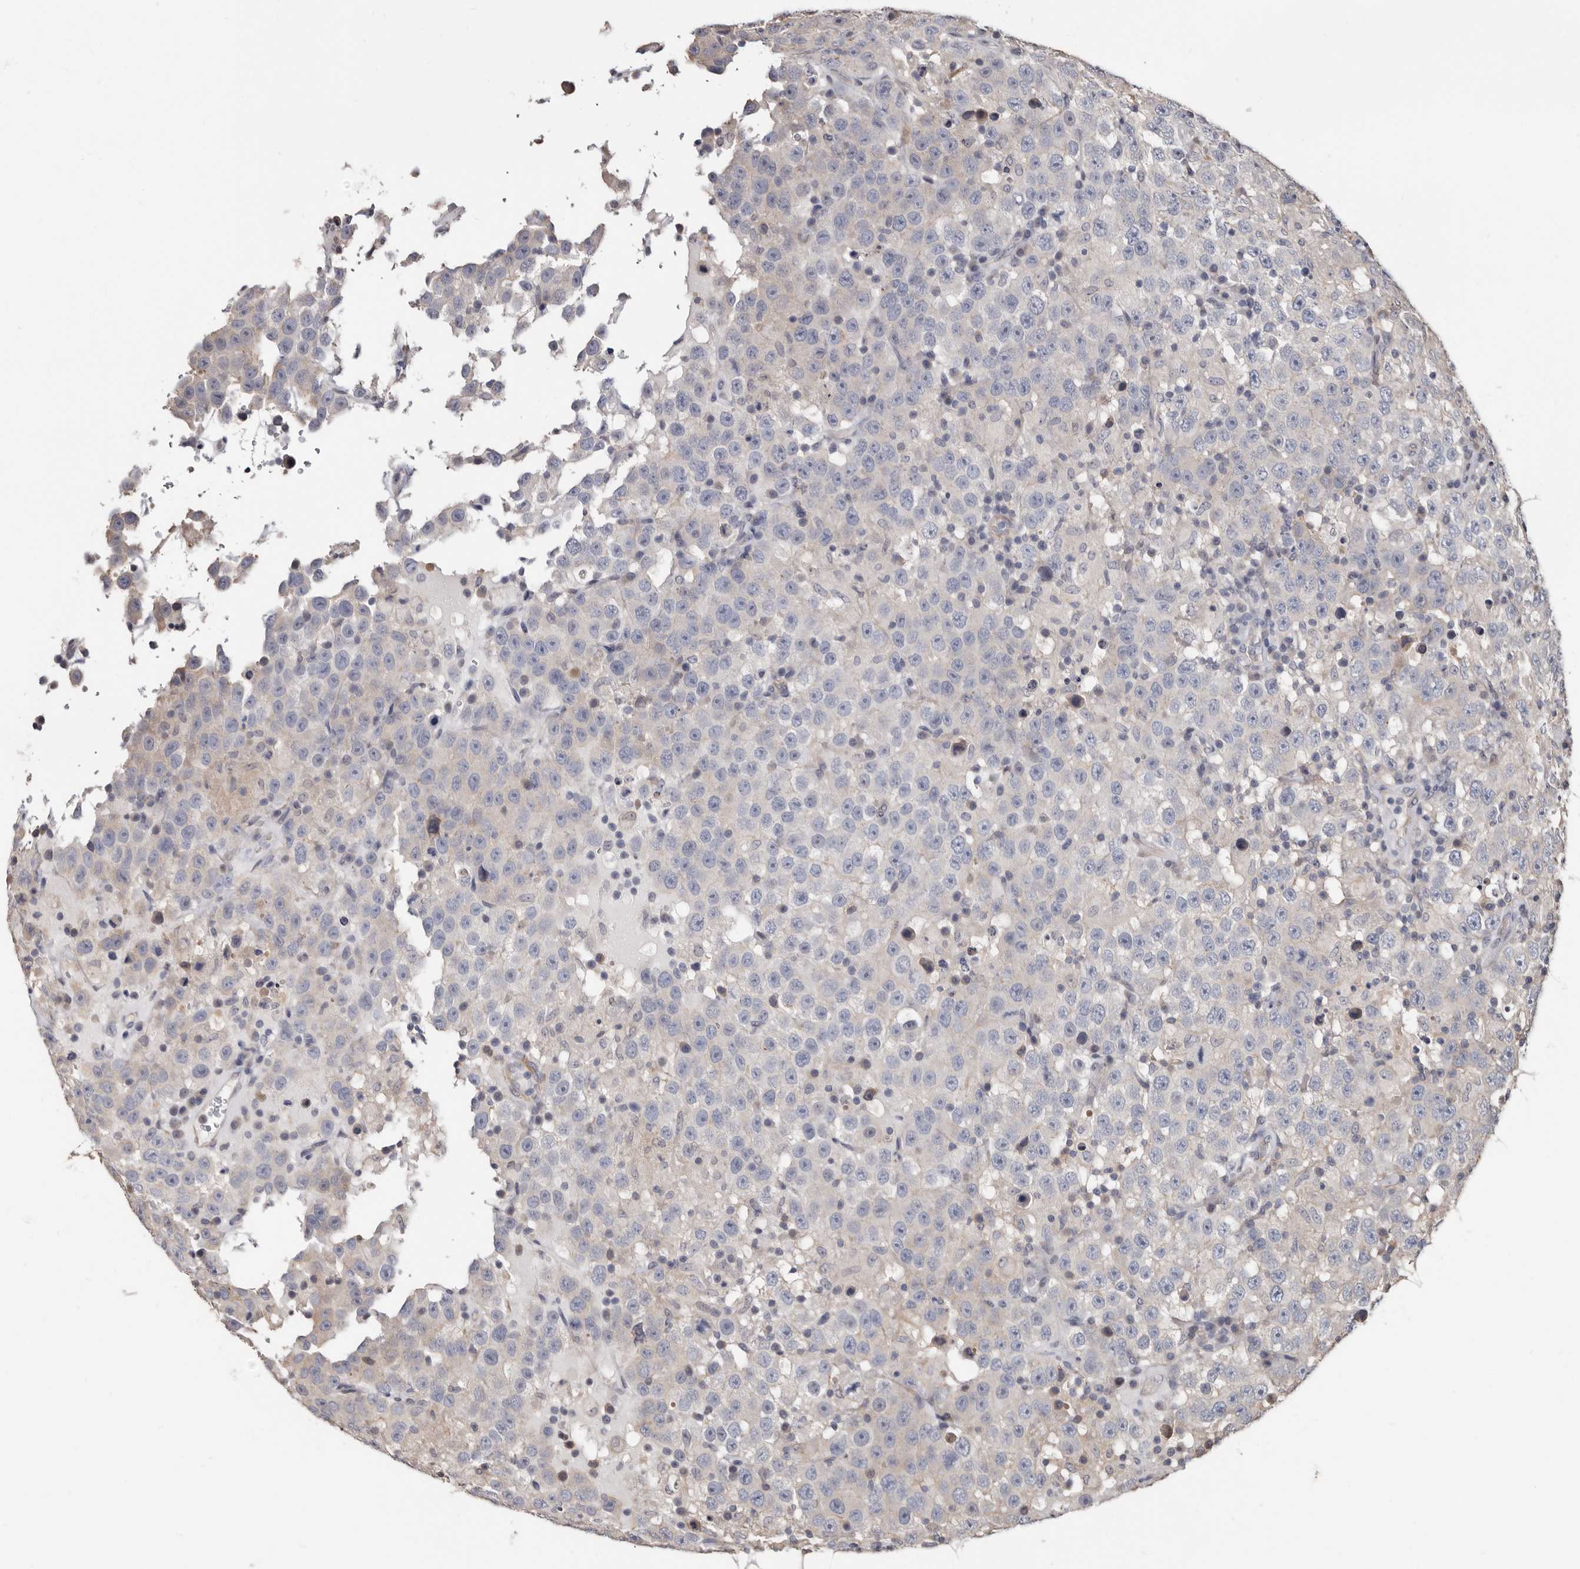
{"staining": {"intensity": "negative", "quantity": "none", "location": "none"}, "tissue": "testis cancer", "cell_type": "Tumor cells", "image_type": "cancer", "snomed": [{"axis": "morphology", "description": "Seminoma, NOS"}, {"axis": "topography", "description": "Testis"}], "caption": "A high-resolution image shows immunohistochemistry staining of testis cancer (seminoma), which demonstrates no significant positivity in tumor cells. The staining is performed using DAB (3,3'-diaminobenzidine) brown chromogen with nuclei counter-stained in using hematoxylin.", "gene": "MRPL18", "patient": {"sex": "male", "age": 41}}